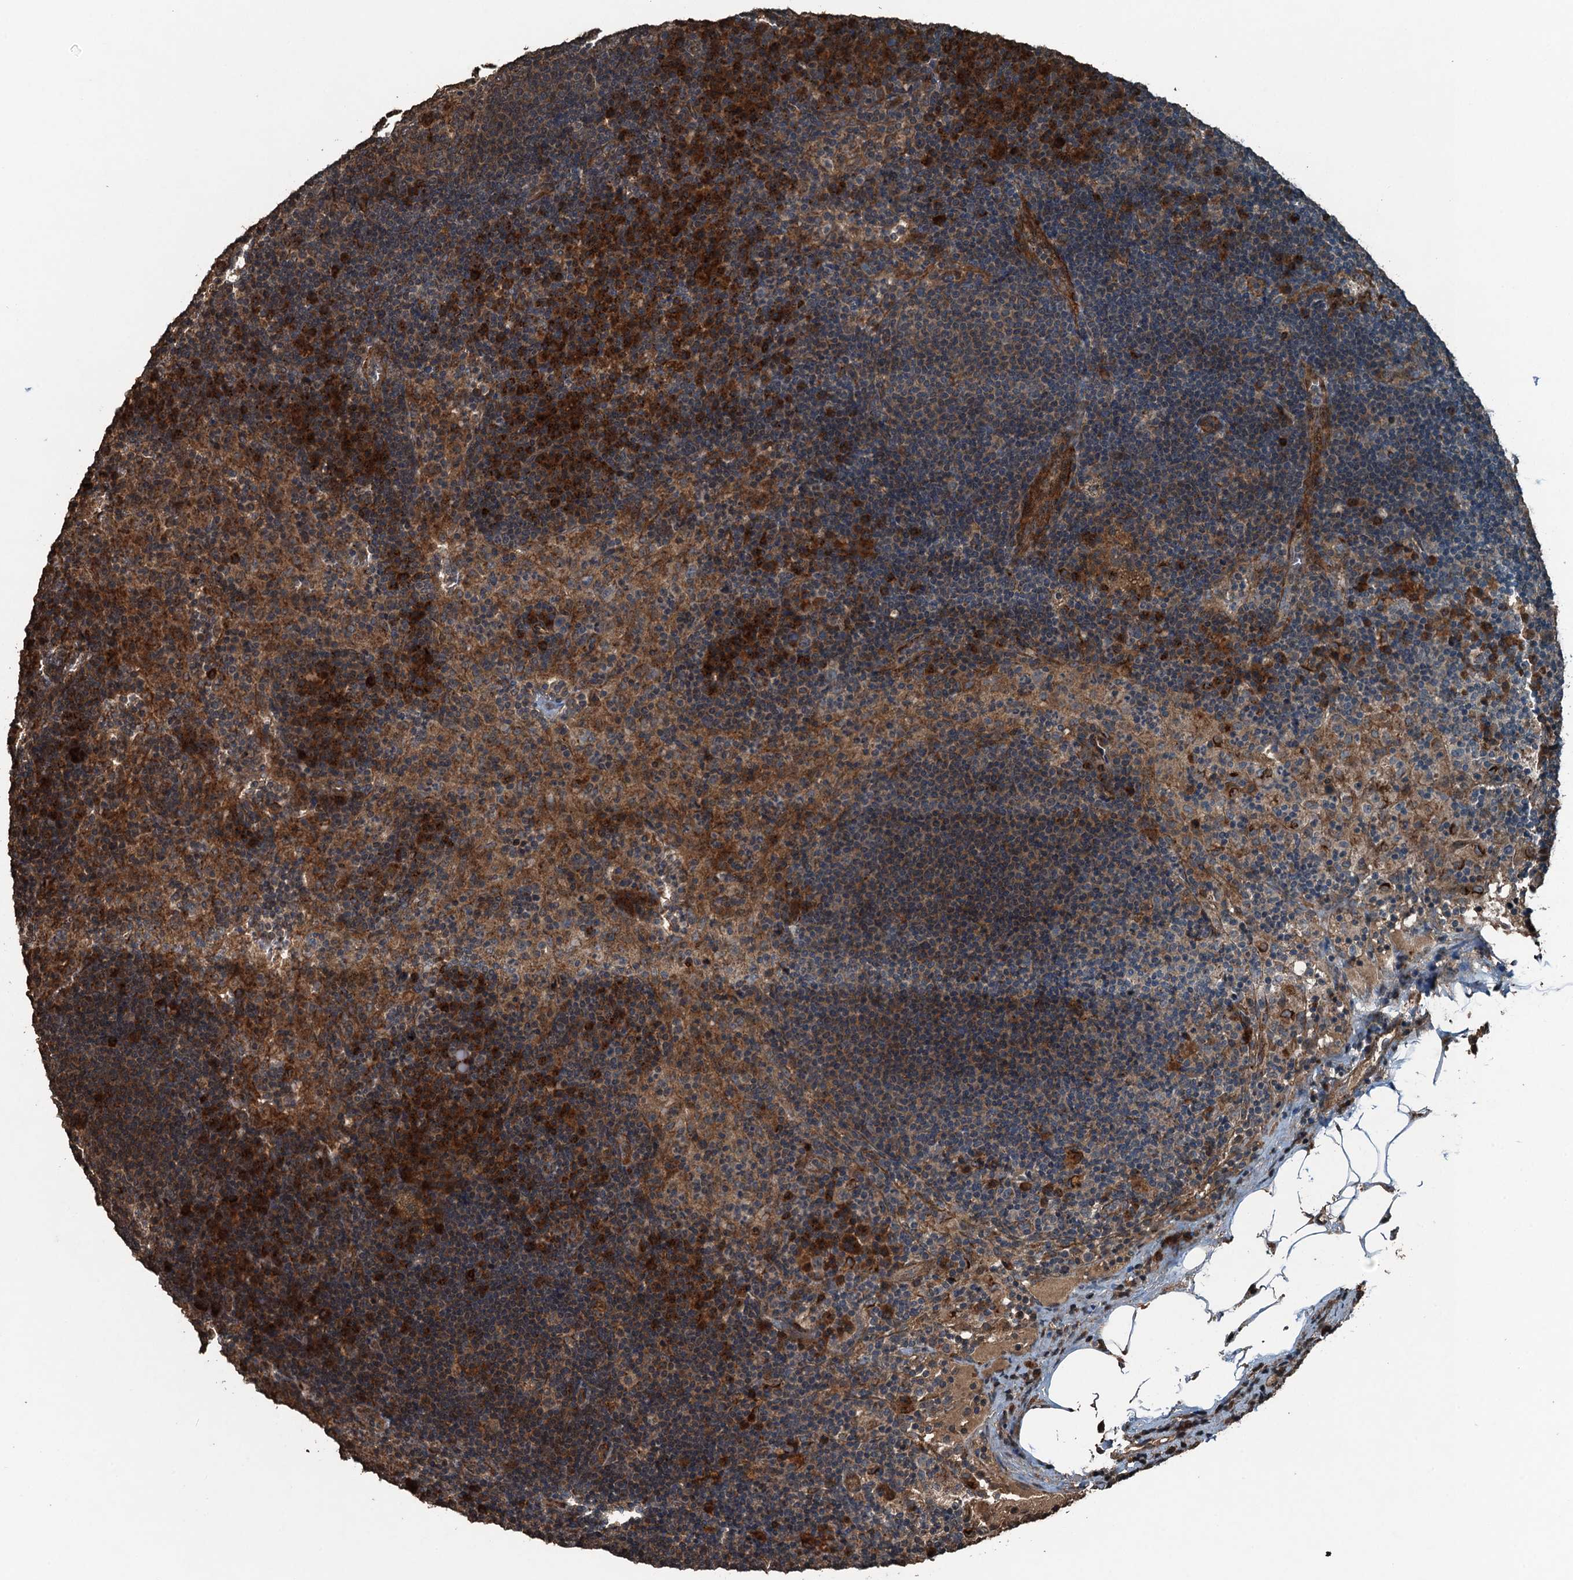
{"staining": {"intensity": "negative", "quantity": "none", "location": "none"}, "tissue": "lymph node", "cell_type": "Germinal center cells", "image_type": "normal", "snomed": [{"axis": "morphology", "description": "Normal tissue, NOS"}, {"axis": "topography", "description": "Lymph node"}], "caption": "This is an immunohistochemistry (IHC) histopathology image of benign lymph node. There is no positivity in germinal center cells.", "gene": "TCTN1", "patient": {"sex": "female", "age": 70}}